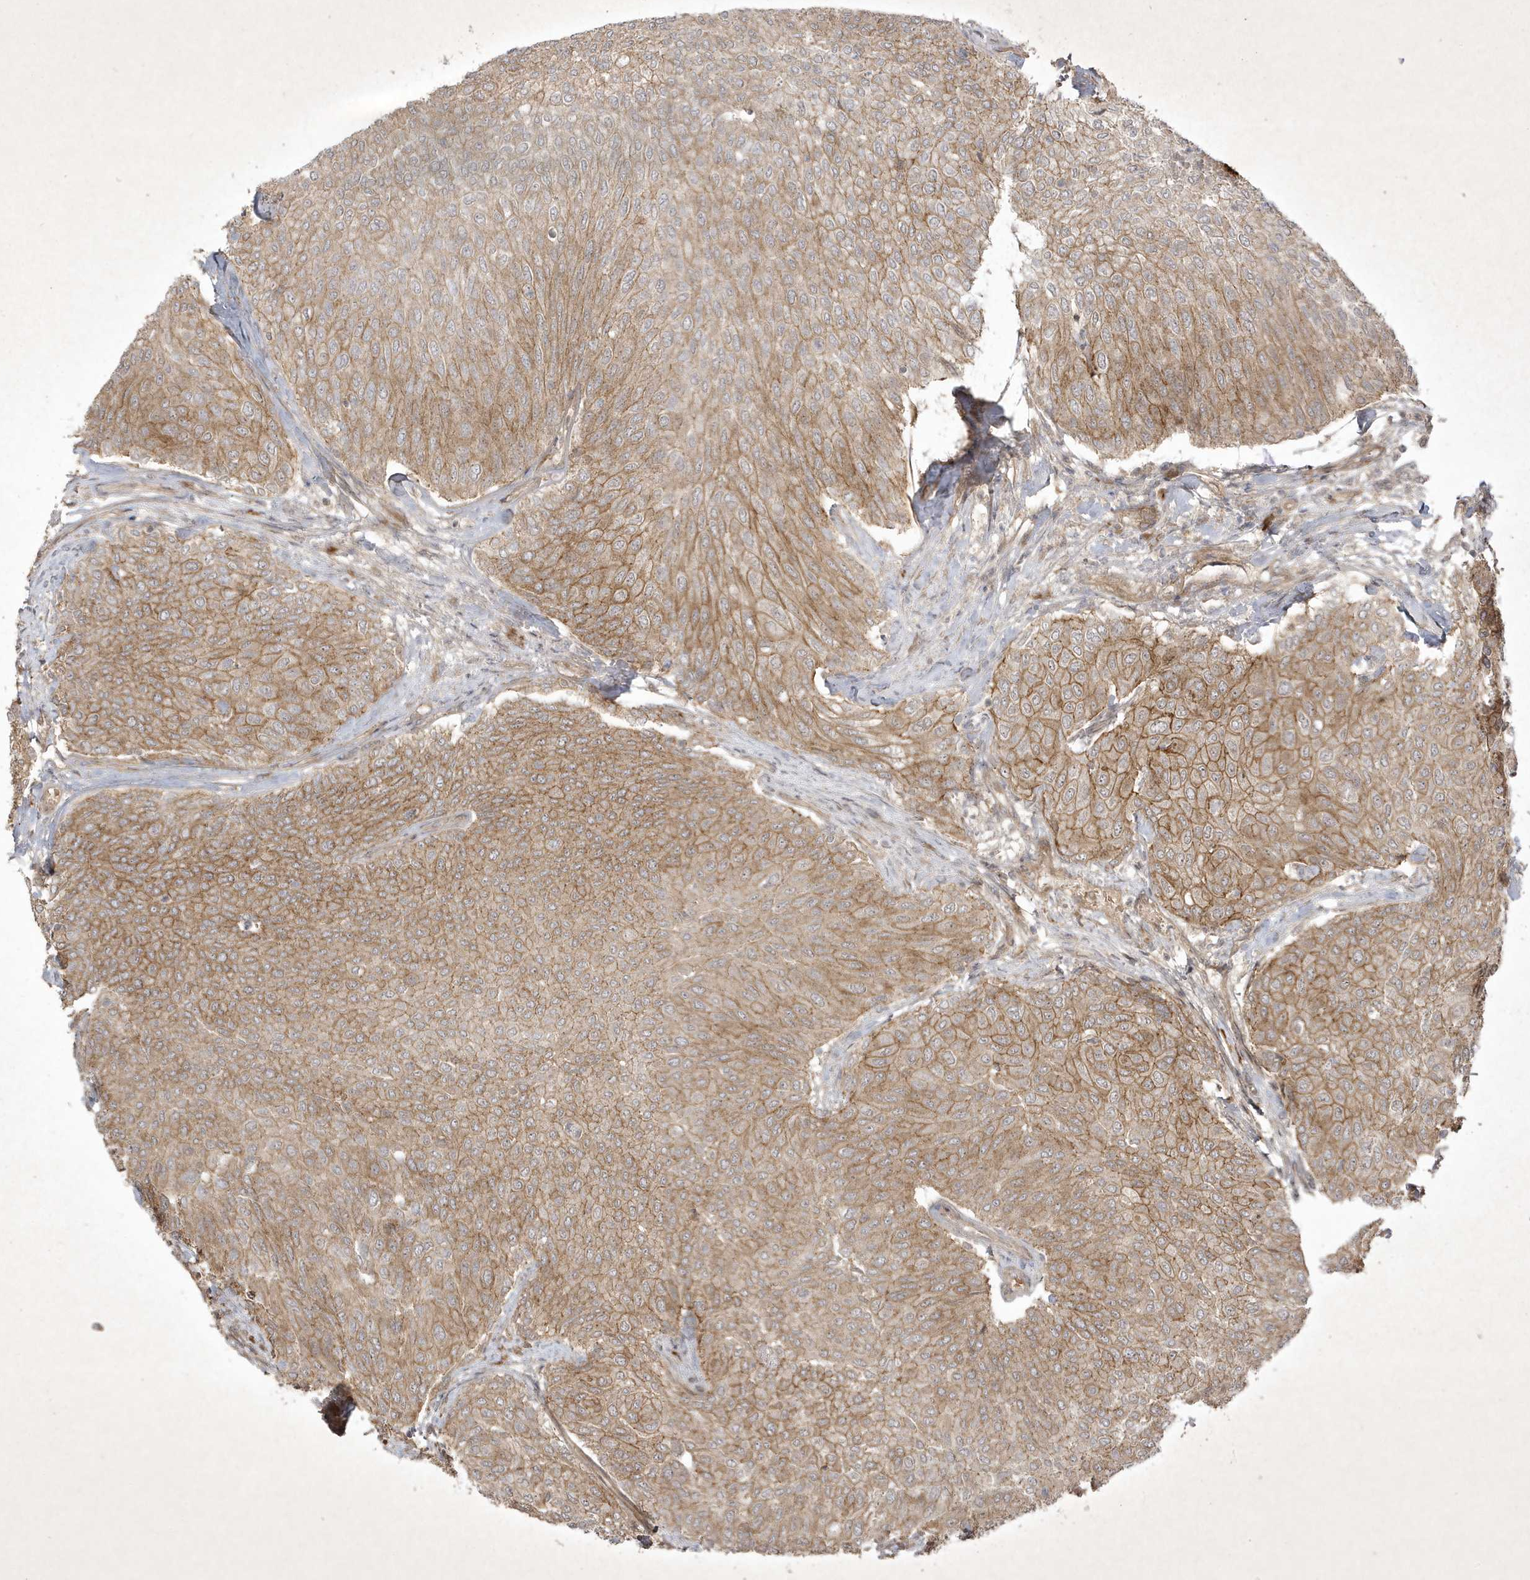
{"staining": {"intensity": "moderate", "quantity": ">75%", "location": "cytoplasmic/membranous"}, "tissue": "urothelial cancer", "cell_type": "Tumor cells", "image_type": "cancer", "snomed": [{"axis": "morphology", "description": "Urothelial carcinoma, Low grade"}, {"axis": "topography", "description": "Urinary bladder"}], "caption": "Protein staining by immunohistochemistry (IHC) demonstrates moderate cytoplasmic/membranous expression in approximately >75% of tumor cells in urothelial carcinoma (low-grade).", "gene": "FAM83C", "patient": {"sex": "female", "age": 79}}